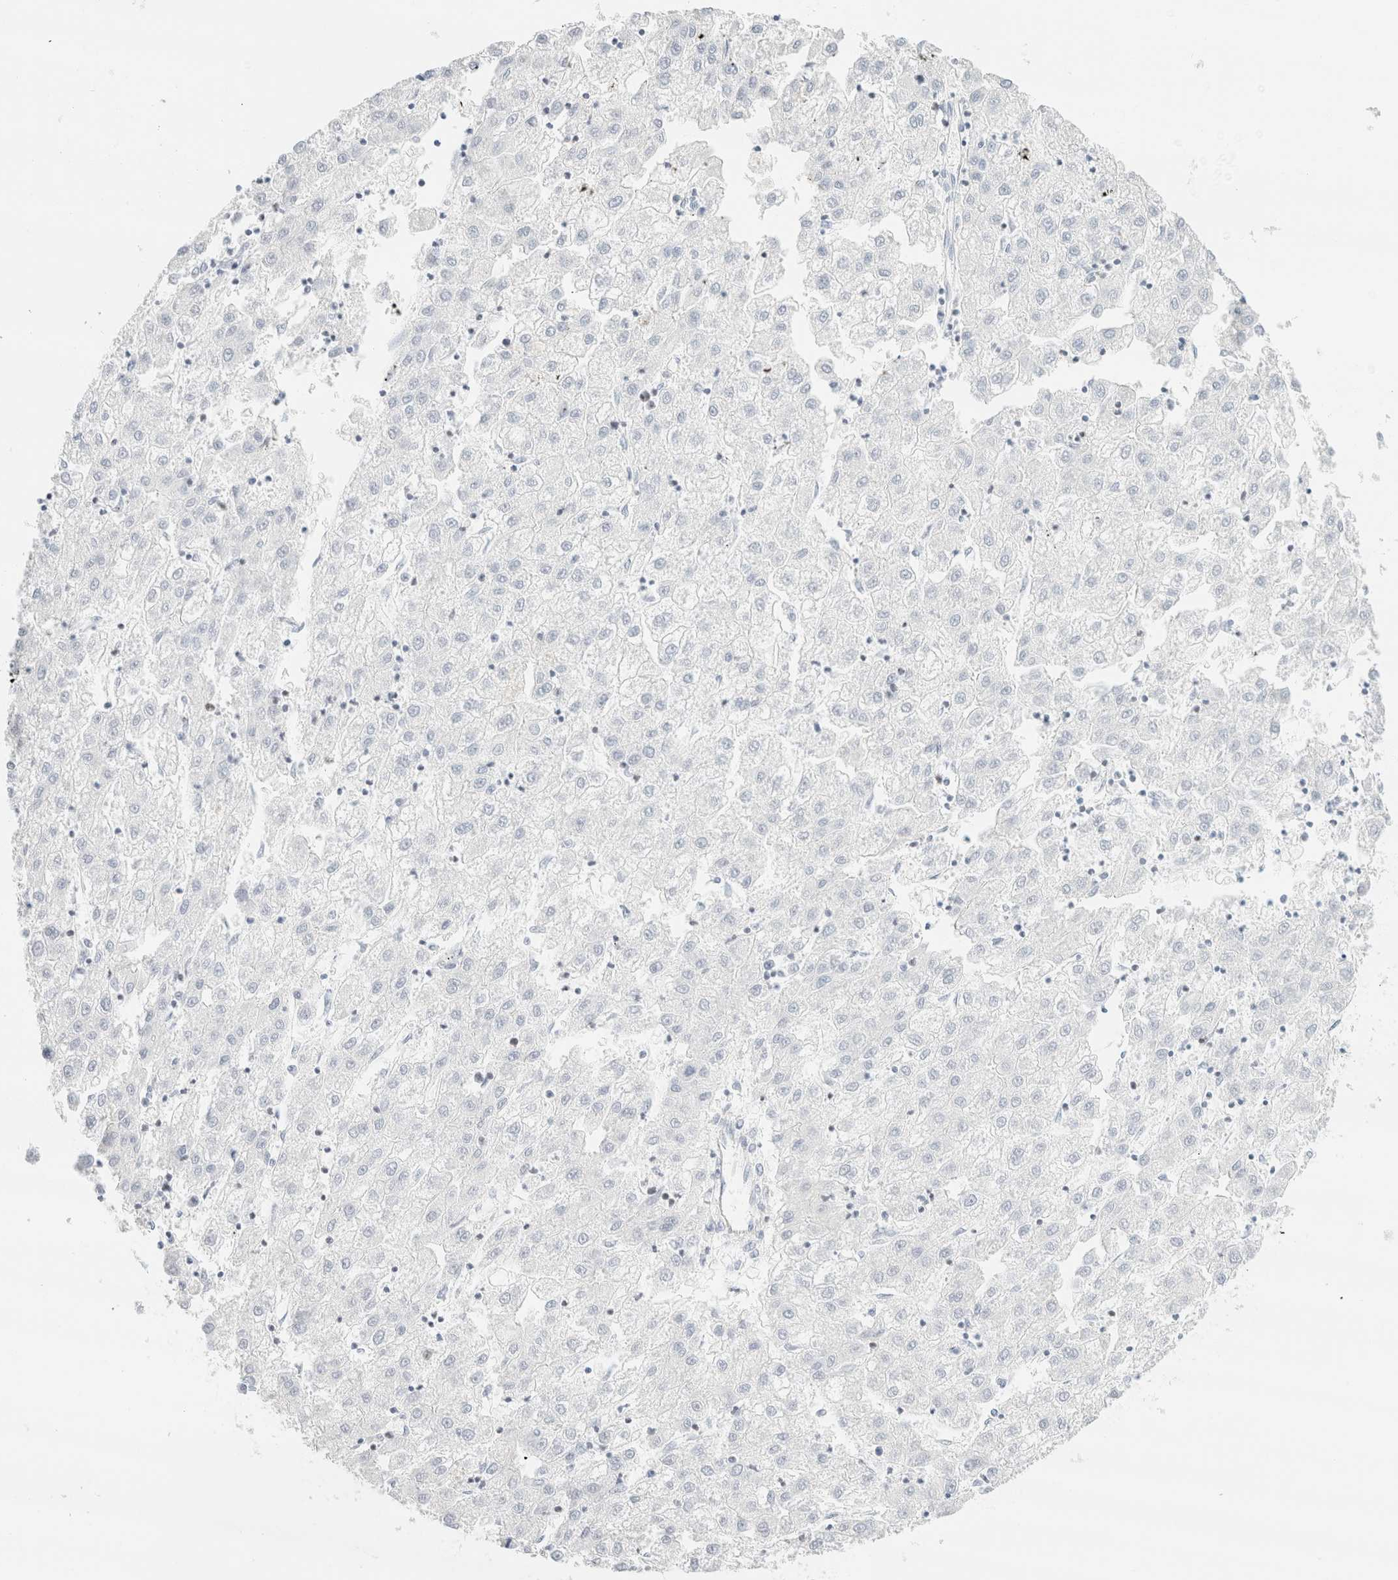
{"staining": {"intensity": "negative", "quantity": "none", "location": "none"}, "tissue": "liver cancer", "cell_type": "Tumor cells", "image_type": "cancer", "snomed": [{"axis": "morphology", "description": "Carcinoma, Hepatocellular, NOS"}, {"axis": "topography", "description": "Liver"}], "caption": "Tumor cells show no significant expression in liver cancer.", "gene": "IKZF3", "patient": {"sex": "male", "age": 72}}